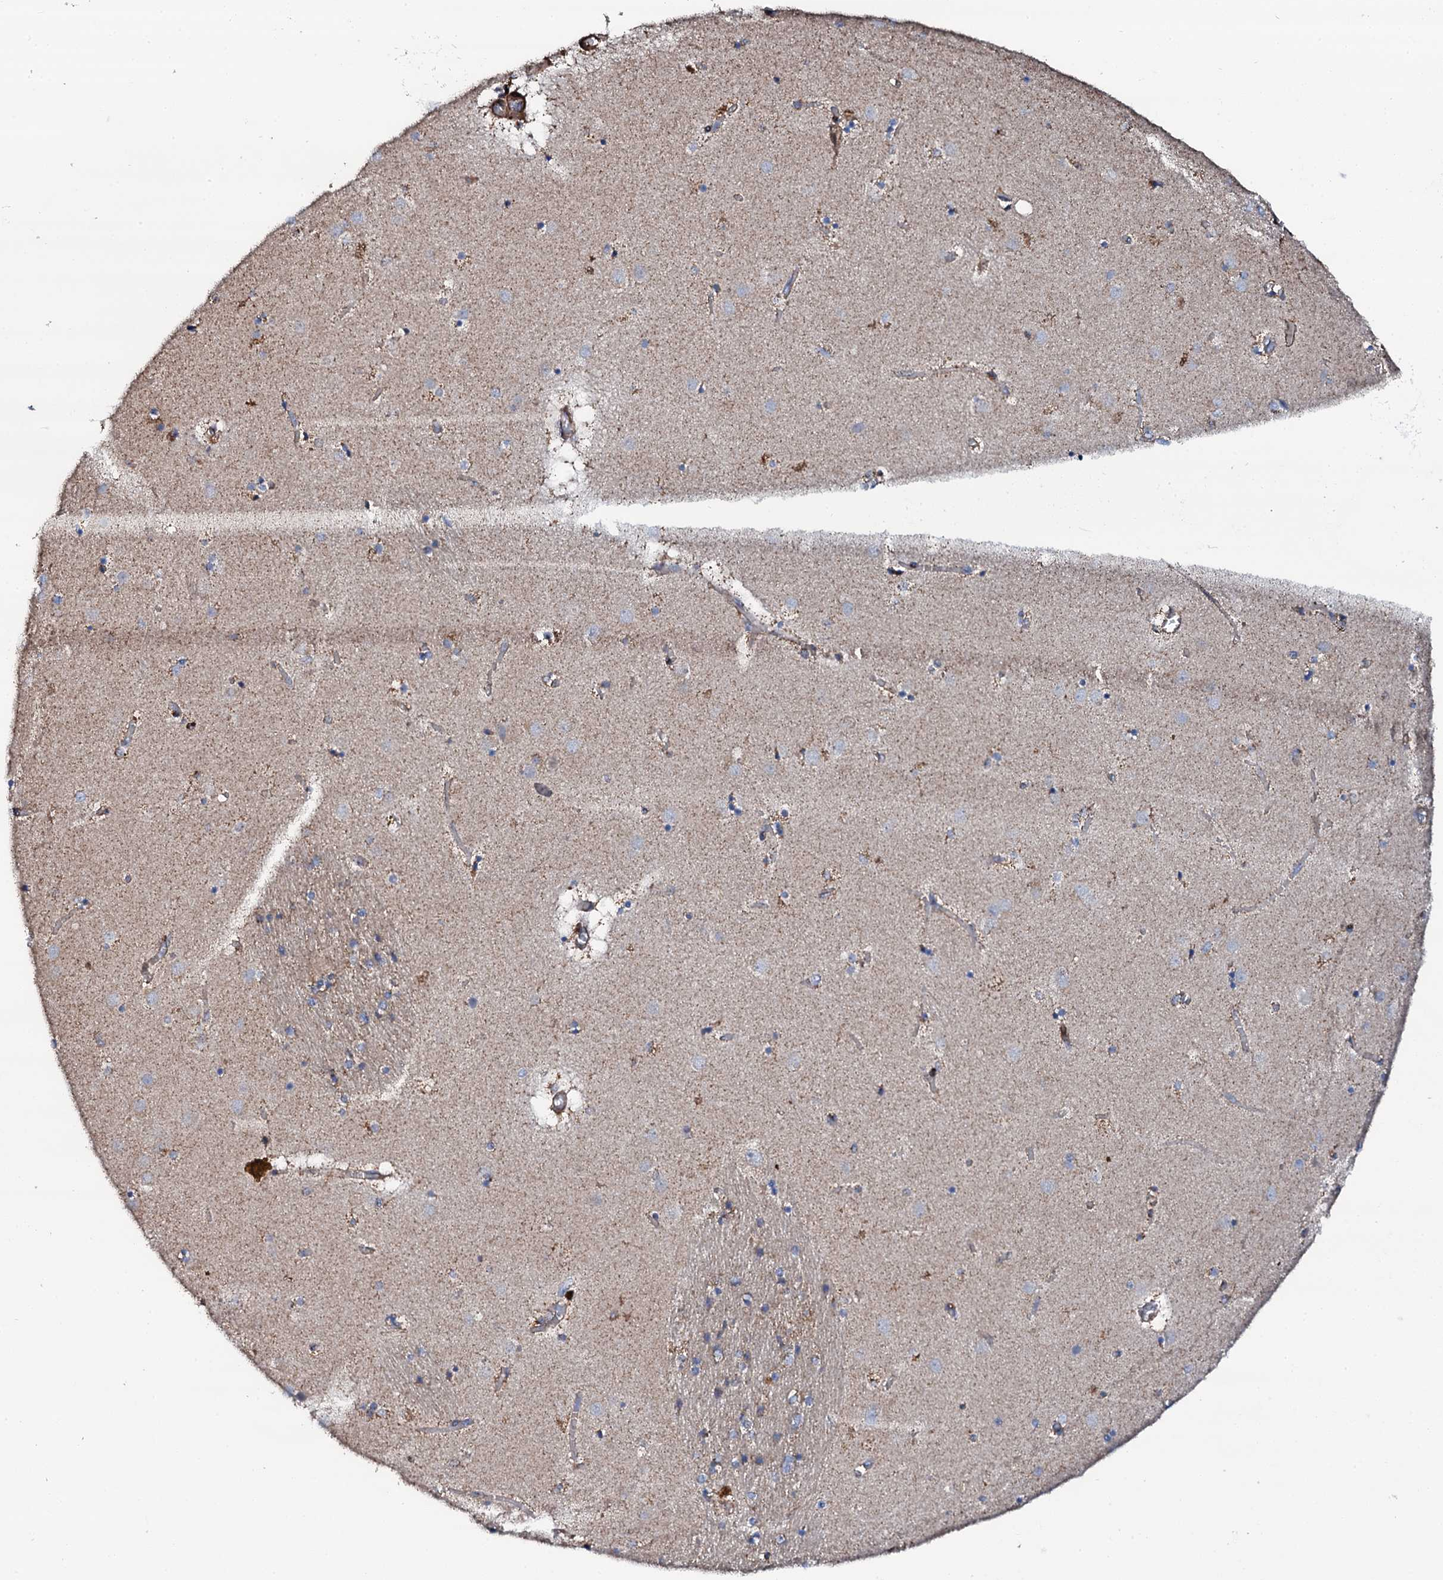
{"staining": {"intensity": "weak", "quantity": "<25%", "location": "cytoplasmic/membranous"}, "tissue": "caudate", "cell_type": "Glial cells", "image_type": "normal", "snomed": [{"axis": "morphology", "description": "Normal tissue, NOS"}, {"axis": "topography", "description": "Lateral ventricle wall"}], "caption": "Immunohistochemistry (IHC) micrograph of benign caudate: caudate stained with DAB (3,3'-diaminobenzidine) shows no significant protein positivity in glial cells. (DAB immunohistochemistry visualized using brightfield microscopy, high magnification).", "gene": "INTS10", "patient": {"sex": "male", "age": 70}}